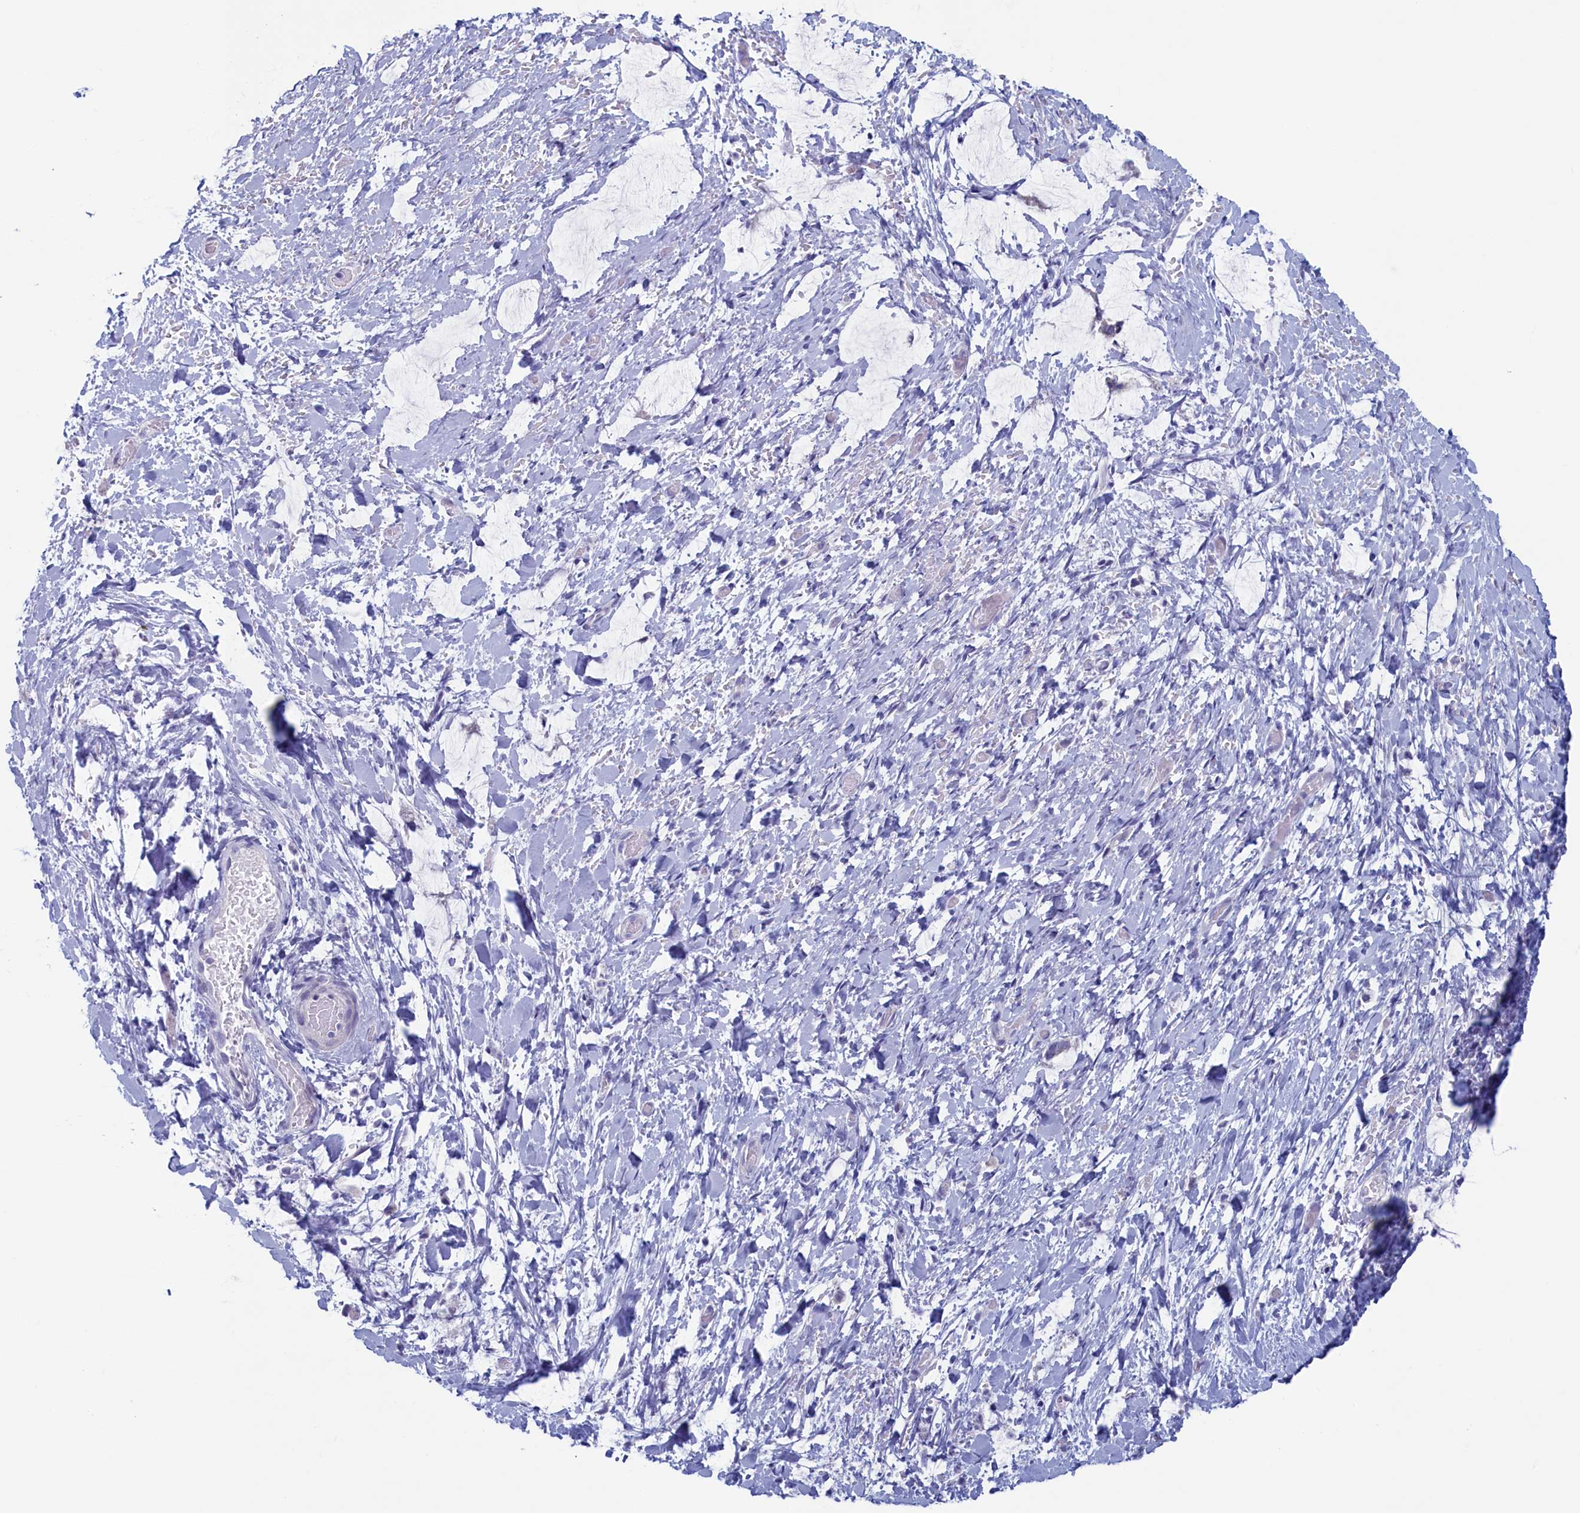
{"staining": {"intensity": "negative", "quantity": "none", "location": "none"}, "tissue": "smooth muscle", "cell_type": "Smooth muscle cells", "image_type": "normal", "snomed": [{"axis": "morphology", "description": "Normal tissue, NOS"}, {"axis": "morphology", "description": "Adenocarcinoma, NOS"}, {"axis": "topography", "description": "Colon"}, {"axis": "topography", "description": "Peripheral nerve tissue"}], "caption": "There is no significant expression in smooth muscle cells of smooth muscle. (Stains: DAB (3,3'-diaminobenzidine) immunohistochemistry with hematoxylin counter stain, Microscopy: brightfield microscopy at high magnification).", "gene": "WDR76", "patient": {"sex": "male", "age": 14}}